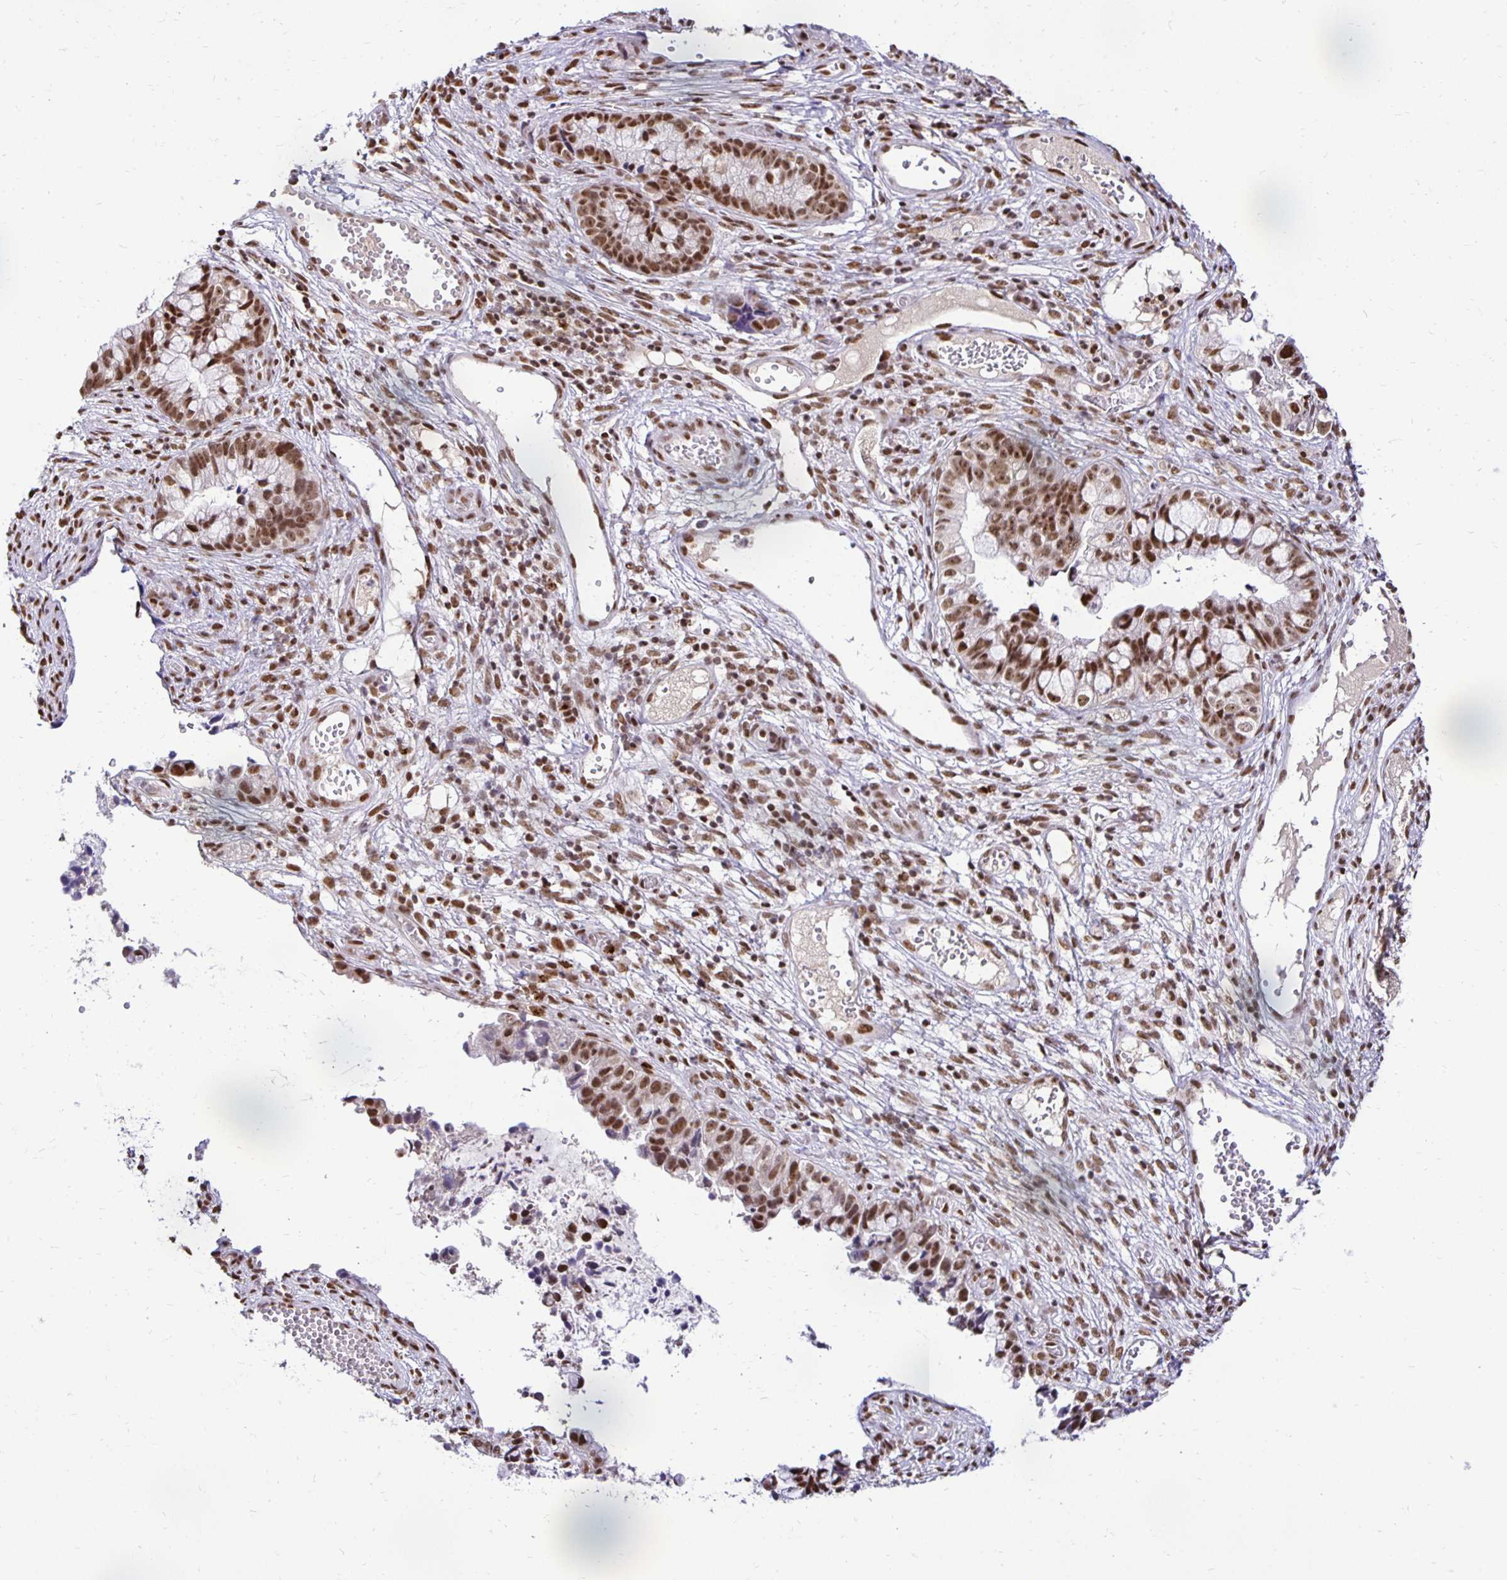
{"staining": {"intensity": "strong", "quantity": ">75%", "location": "nuclear"}, "tissue": "cervical cancer", "cell_type": "Tumor cells", "image_type": "cancer", "snomed": [{"axis": "morphology", "description": "Adenocarcinoma, NOS"}, {"axis": "topography", "description": "Cervix"}], "caption": "Protein positivity by IHC displays strong nuclear expression in approximately >75% of tumor cells in adenocarcinoma (cervical).", "gene": "ZNF579", "patient": {"sex": "female", "age": 44}}